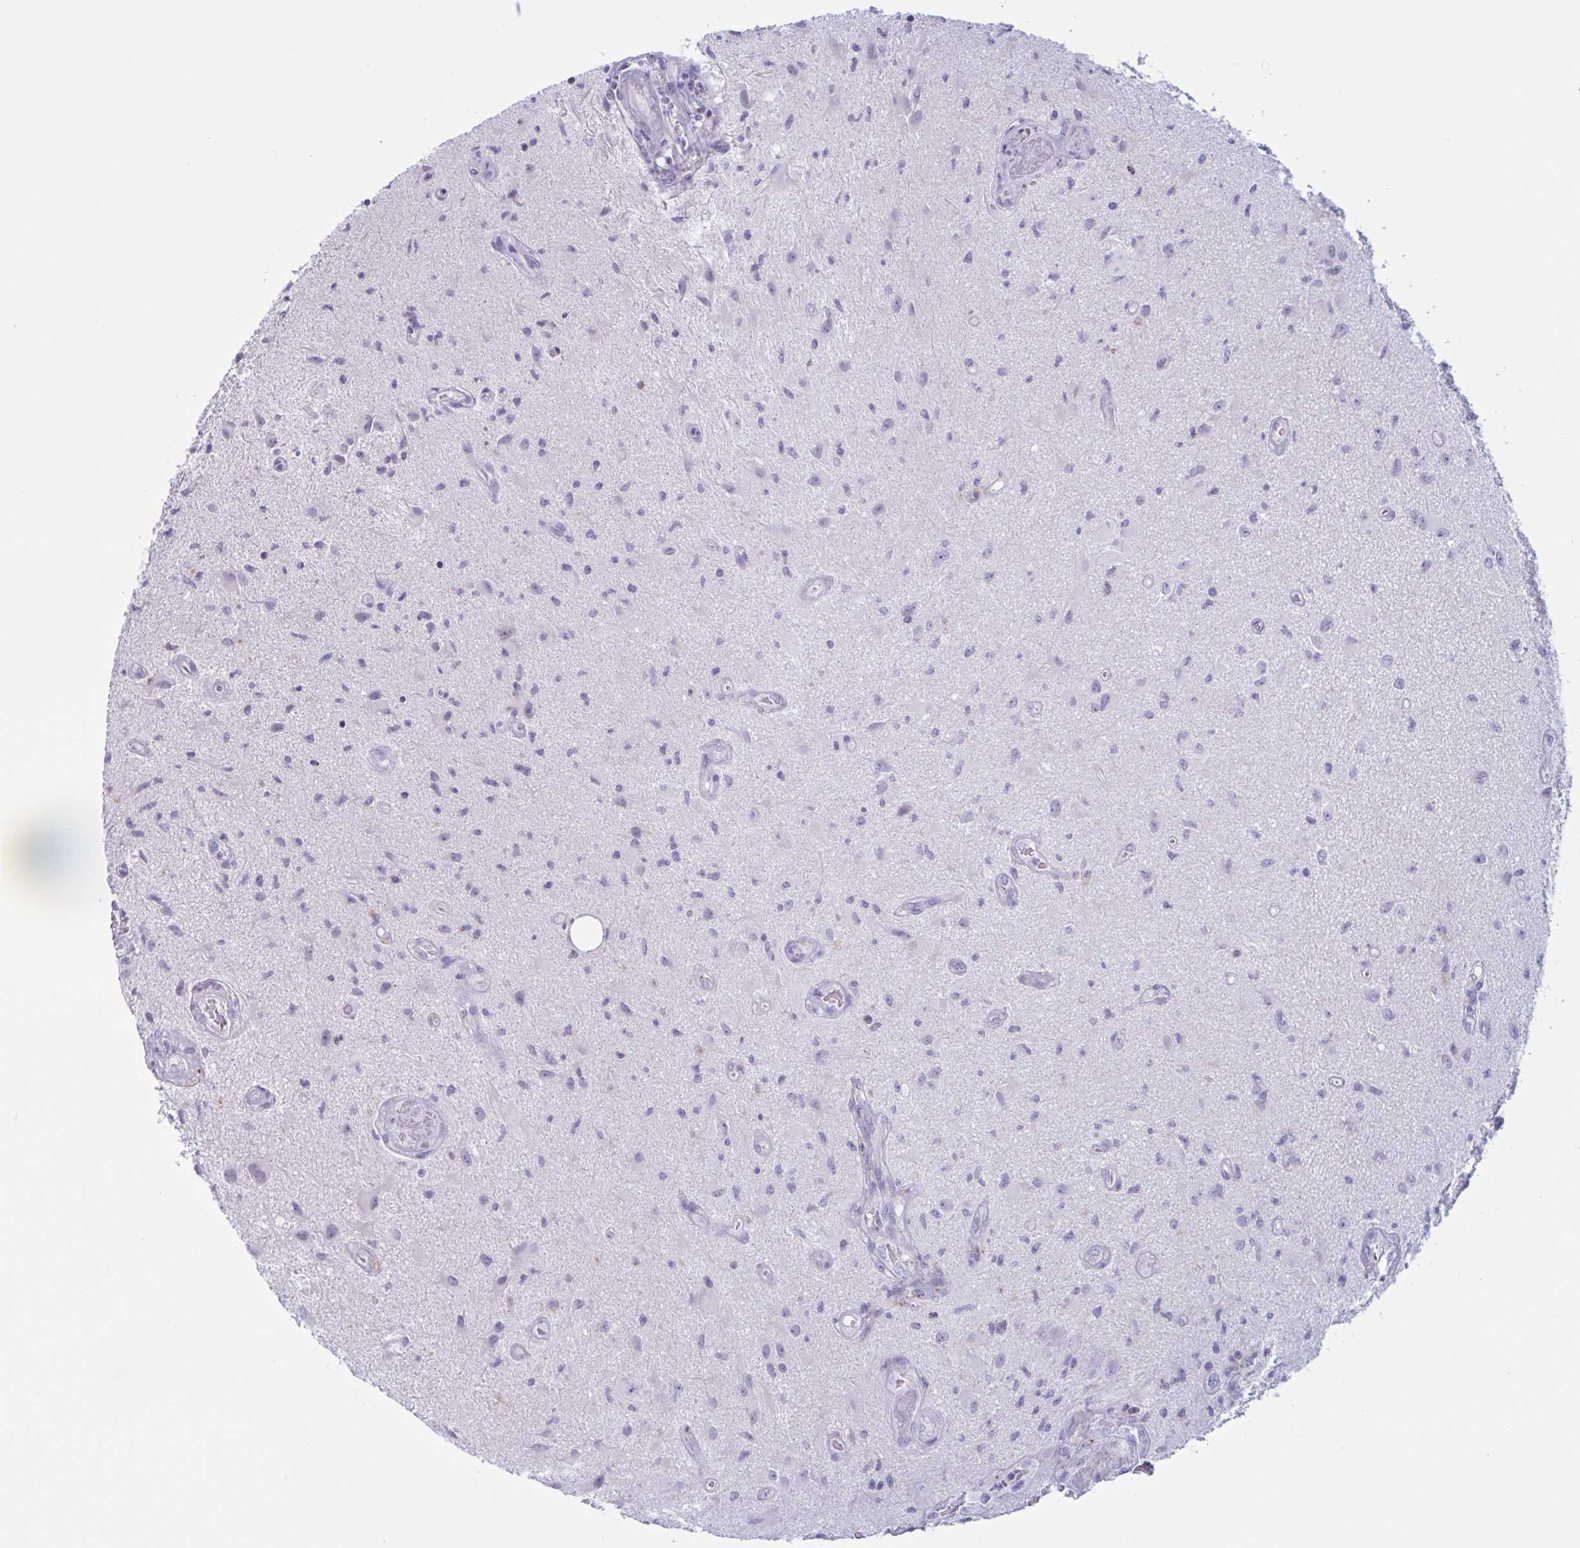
{"staining": {"intensity": "negative", "quantity": "none", "location": "none"}, "tissue": "glioma", "cell_type": "Tumor cells", "image_type": "cancer", "snomed": [{"axis": "morphology", "description": "Glioma, malignant, High grade"}, {"axis": "topography", "description": "Brain"}], "caption": "This is an immunohistochemistry (IHC) micrograph of glioma. There is no positivity in tumor cells.", "gene": "XCL1", "patient": {"sex": "male", "age": 67}}